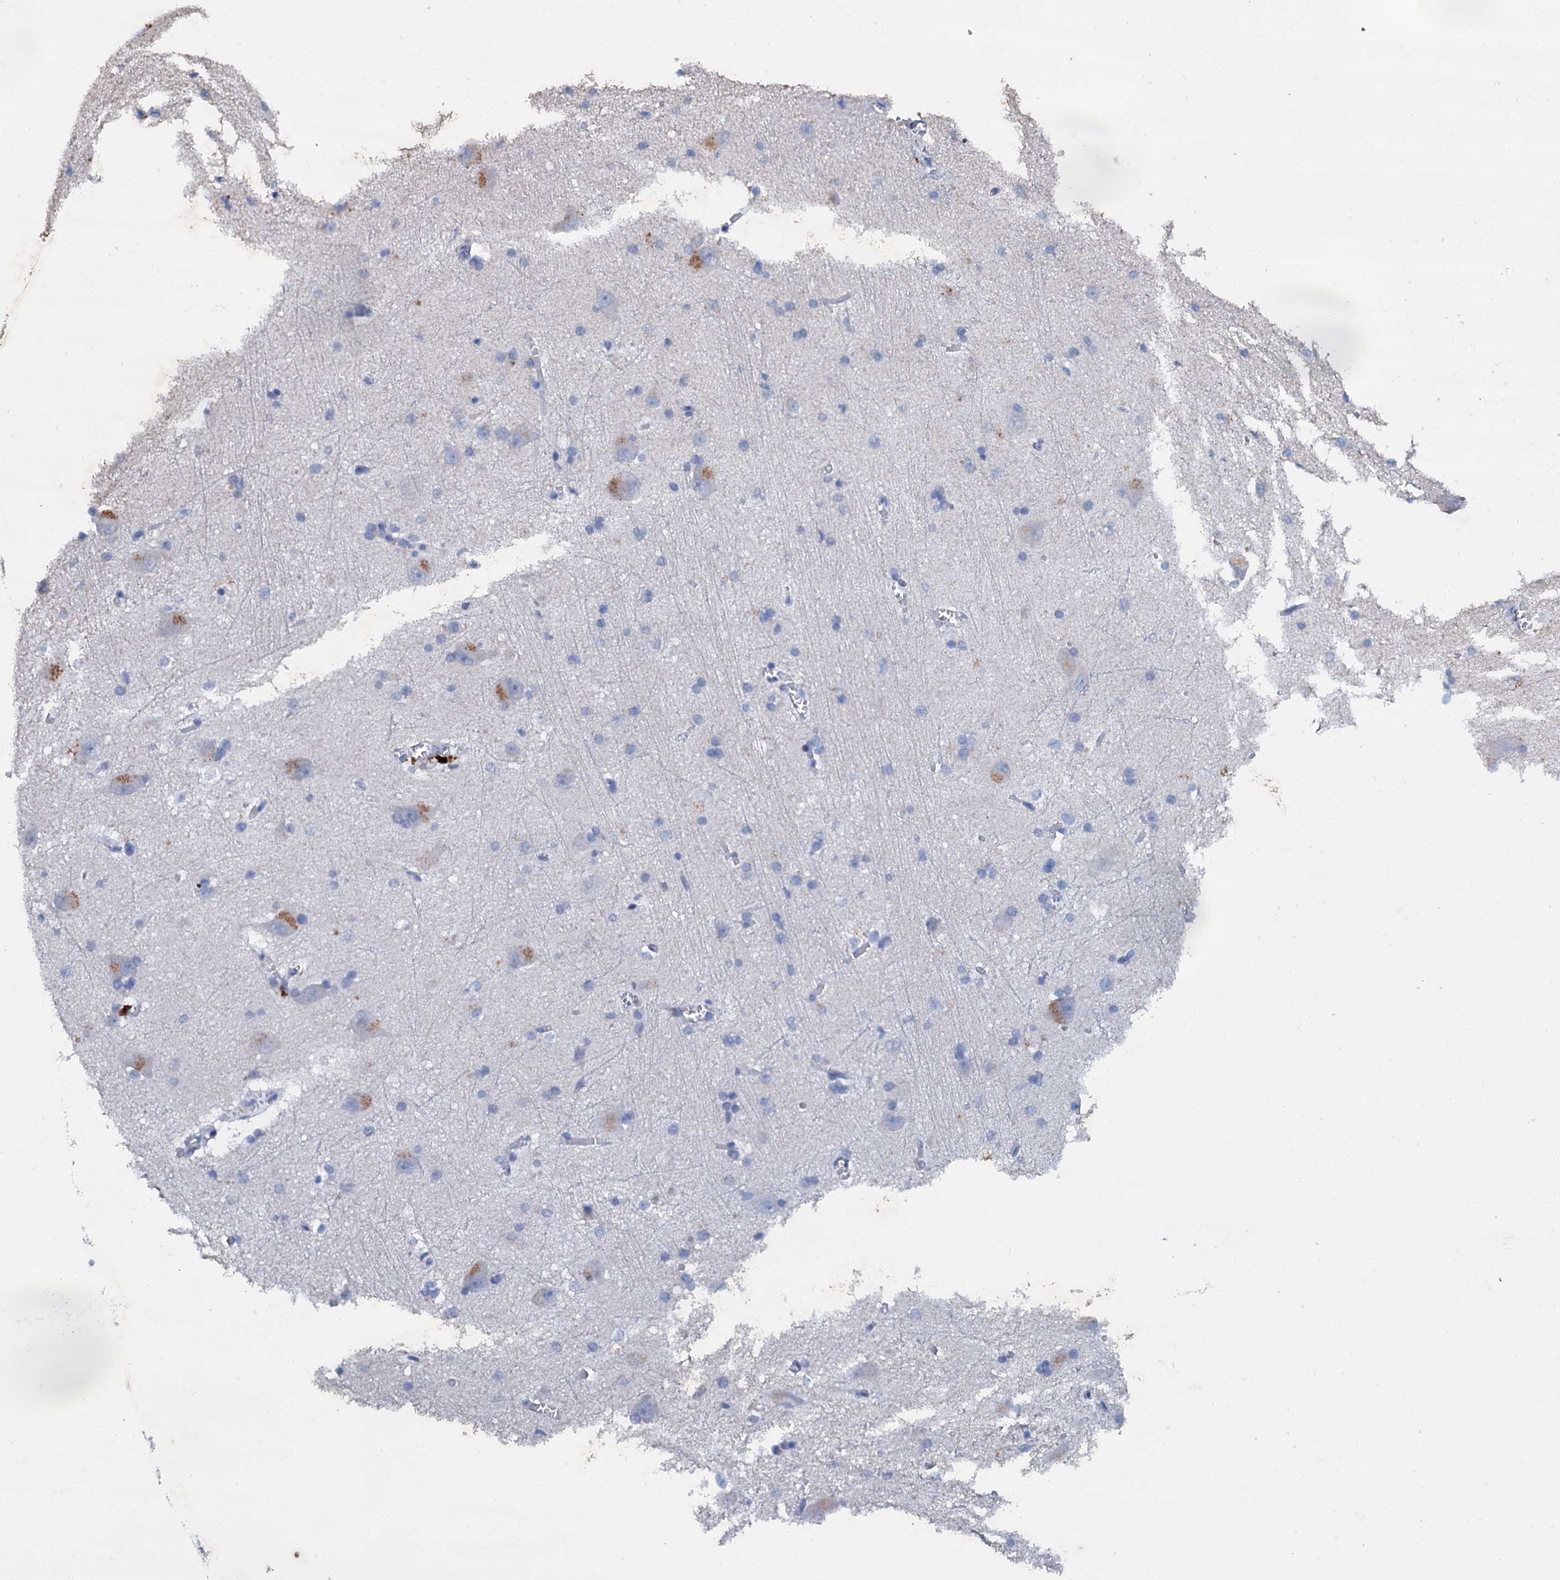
{"staining": {"intensity": "negative", "quantity": "none", "location": "none"}, "tissue": "caudate", "cell_type": "Glial cells", "image_type": "normal", "snomed": [{"axis": "morphology", "description": "Normal tissue, NOS"}, {"axis": "topography", "description": "Lateral ventricle wall"}], "caption": "This is an immunohistochemistry (IHC) histopathology image of normal human caudate. There is no expression in glial cells.", "gene": "SLC37A4", "patient": {"sex": "male", "age": 37}}